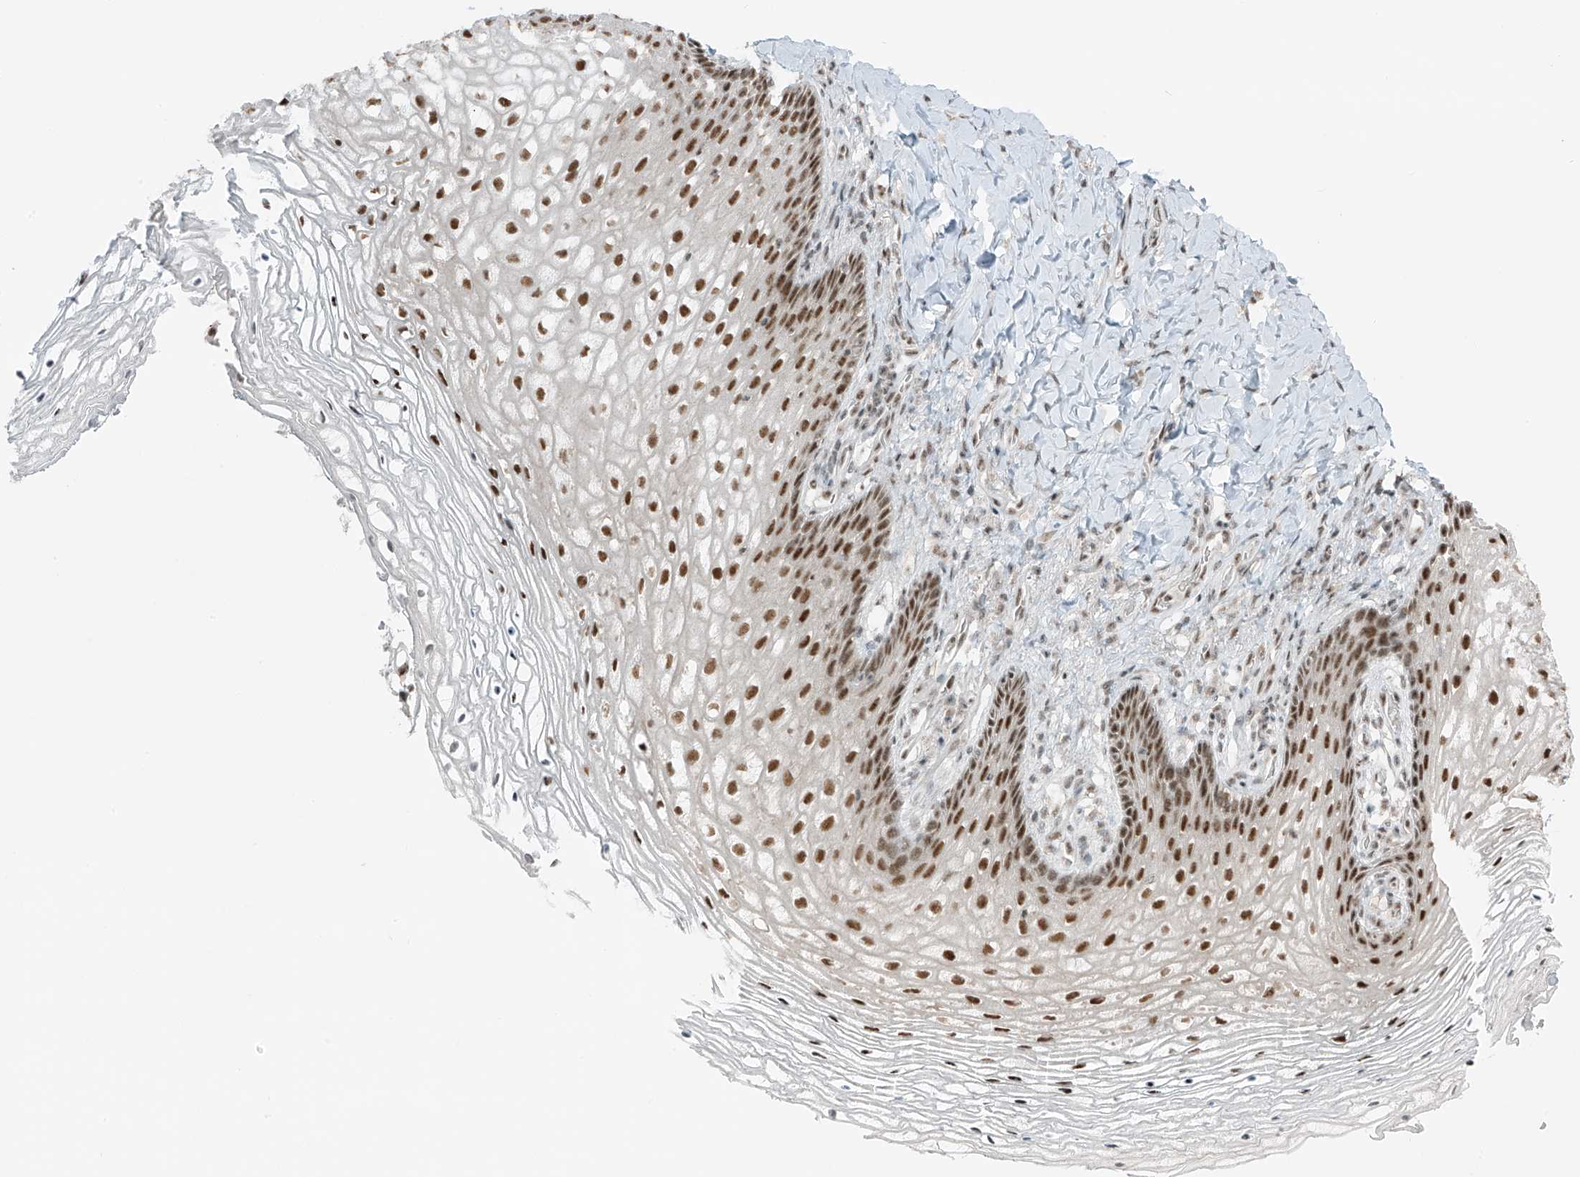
{"staining": {"intensity": "moderate", "quantity": ">75%", "location": "nuclear"}, "tissue": "vagina", "cell_type": "Squamous epithelial cells", "image_type": "normal", "snomed": [{"axis": "morphology", "description": "Normal tissue, NOS"}, {"axis": "topography", "description": "Vagina"}], "caption": "Protein analysis of benign vagina demonstrates moderate nuclear expression in approximately >75% of squamous epithelial cells. Nuclei are stained in blue.", "gene": "WRNIP1", "patient": {"sex": "female", "age": 60}}